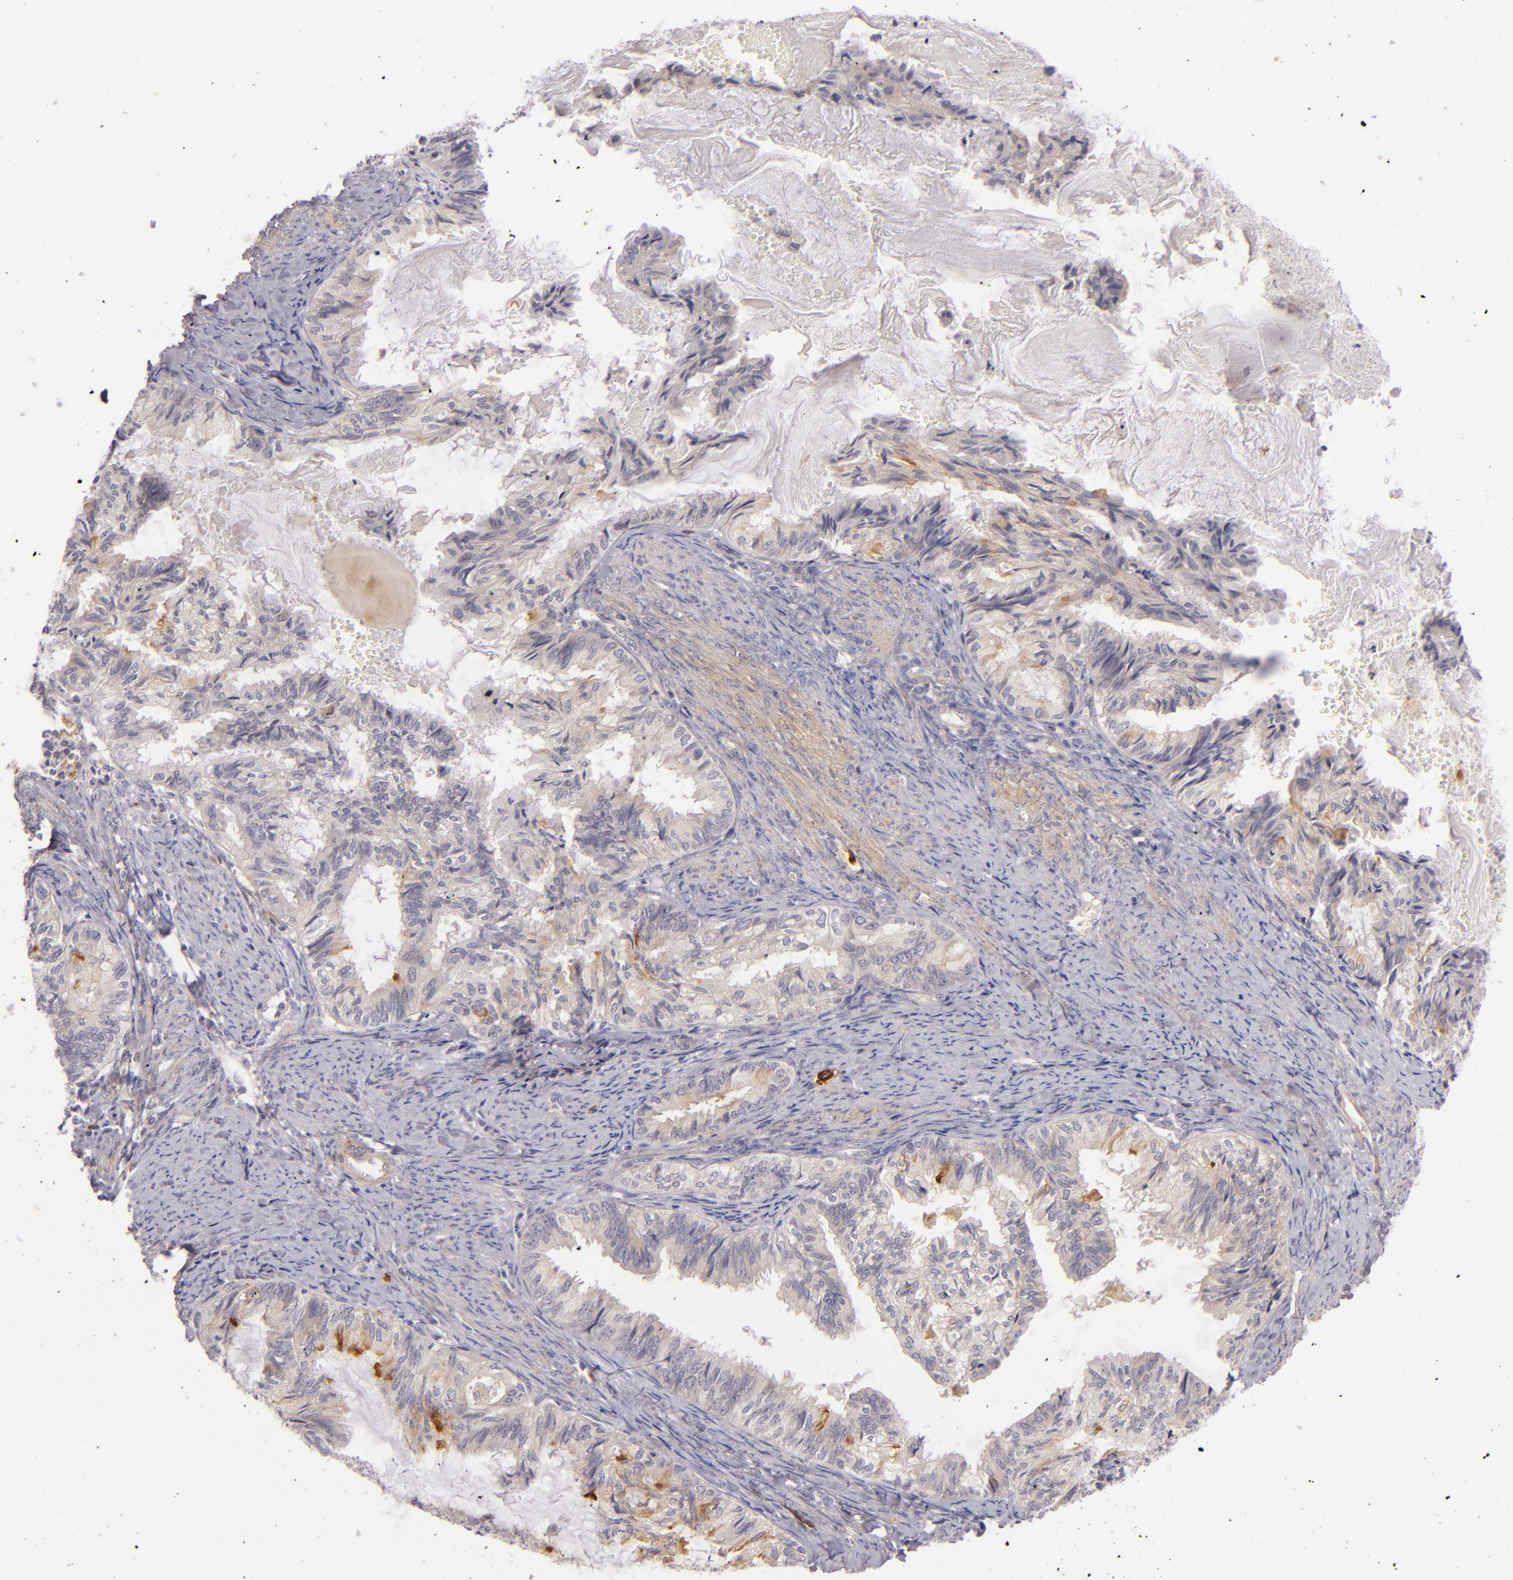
{"staining": {"intensity": "moderate", "quantity": "<25%", "location": "cytoplasmic/membranous"}, "tissue": "endometrial cancer", "cell_type": "Tumor cells", "image_type": "cancer", "snomed": [{"axis": "morphology", "description": "Adenocarcinoma, NOS"}, {"axis": "topography", "description": "Endometrium"}], "caption": "Immunohistochemical staining of human endometrial cancer demonstrates moderate cytoplasmic/membranous protein positivity in approximately <25% of tumor cells. Nuclei are stained in blue.", "gene": "CD83", "patient": {"sex": "female", "age": 86}}